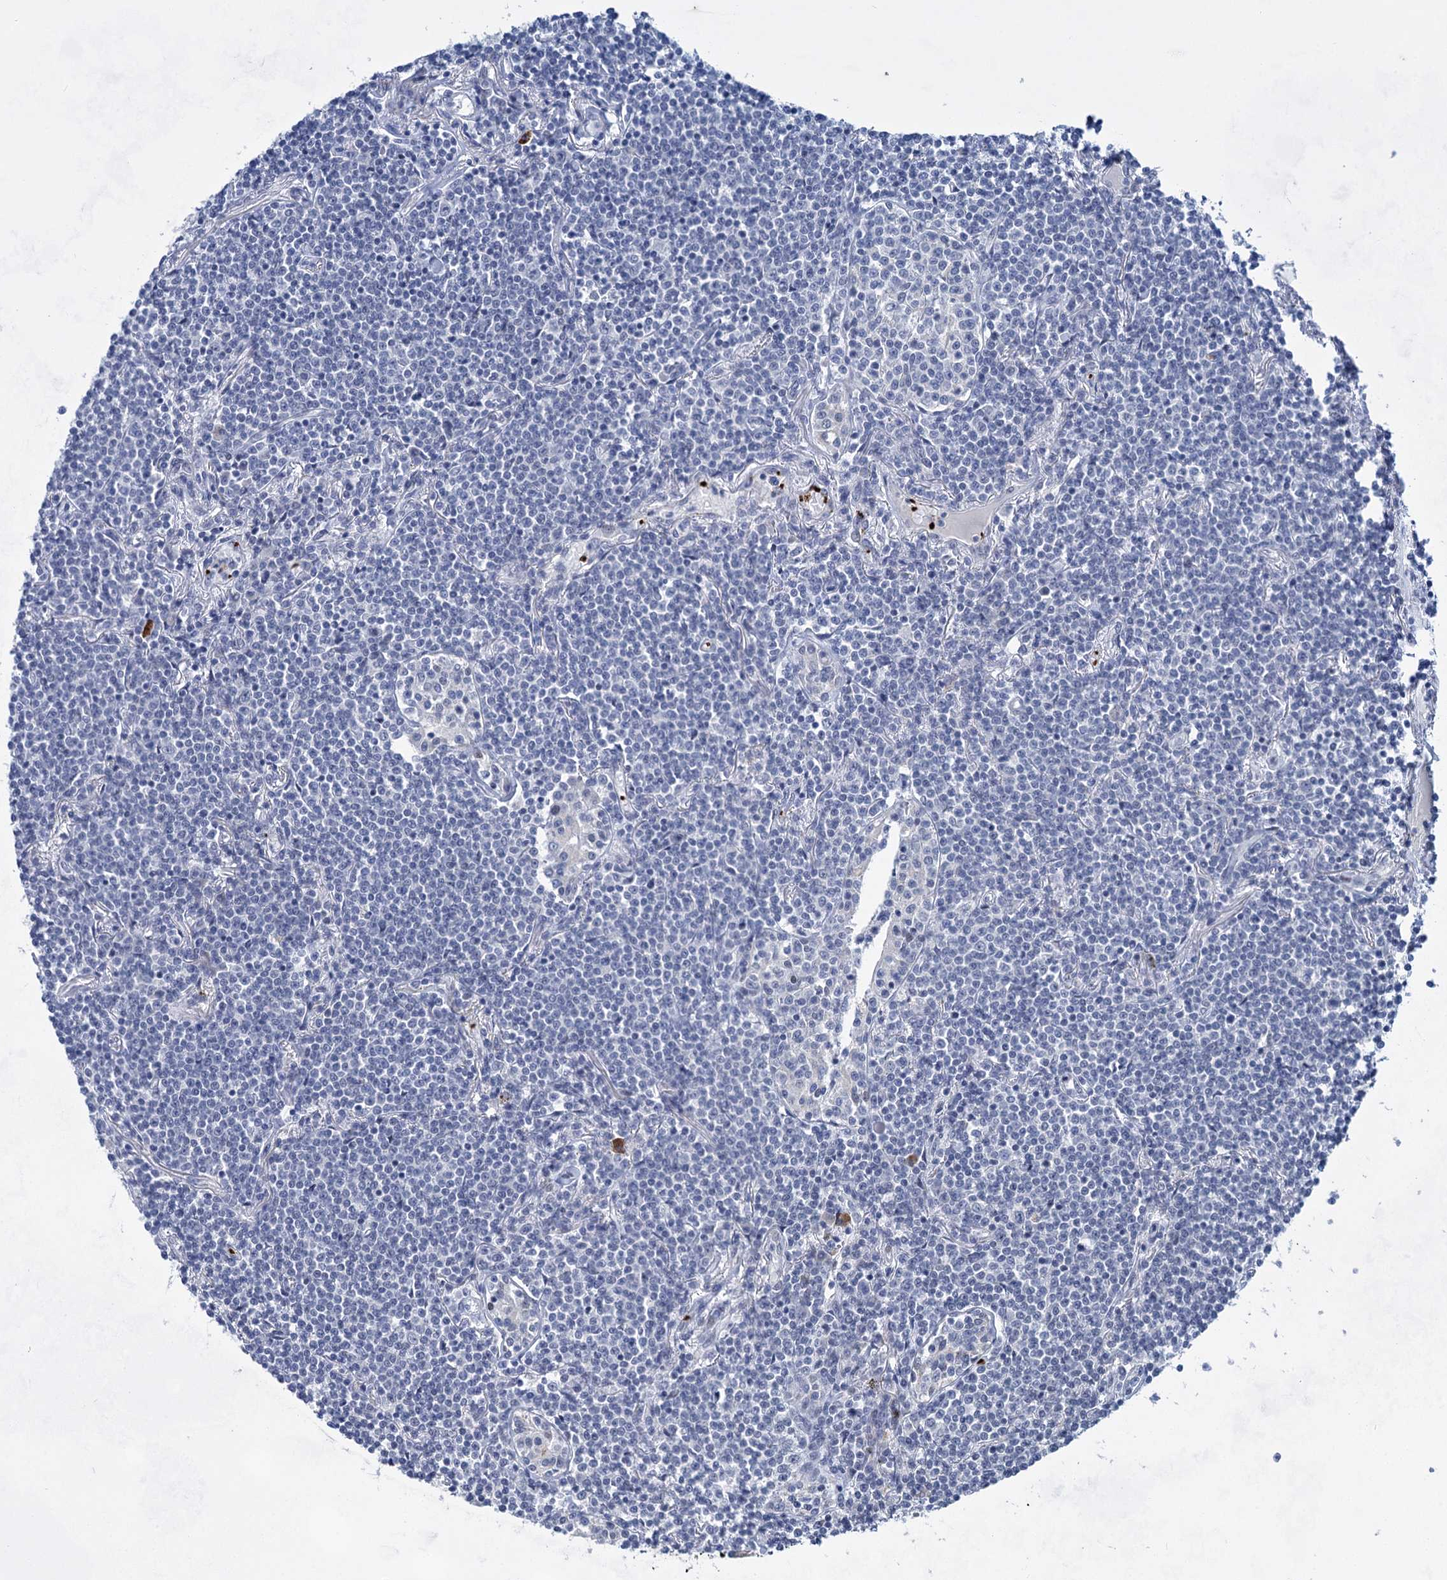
{"staining": {"intensity": "negative", "quantity": "none", "location": "none"}, "tissue": "lymphoma", "cell_type": "Tumor cells", "image_type": "cancer", "snomed": [{"axis": "morphology", "description": "Malignant lymphoma, non-Hodgkin's type, Low grade"}, {"axis": "topography", "description": "Lung"}], "caption": "Immunohistochemistry of malignant lymphoma, non-Hodgkin's type (low-grade) exhibits no expression in tumor cells.", "gene": "MON2", "patient": {"sex": "female", "age": 71}}